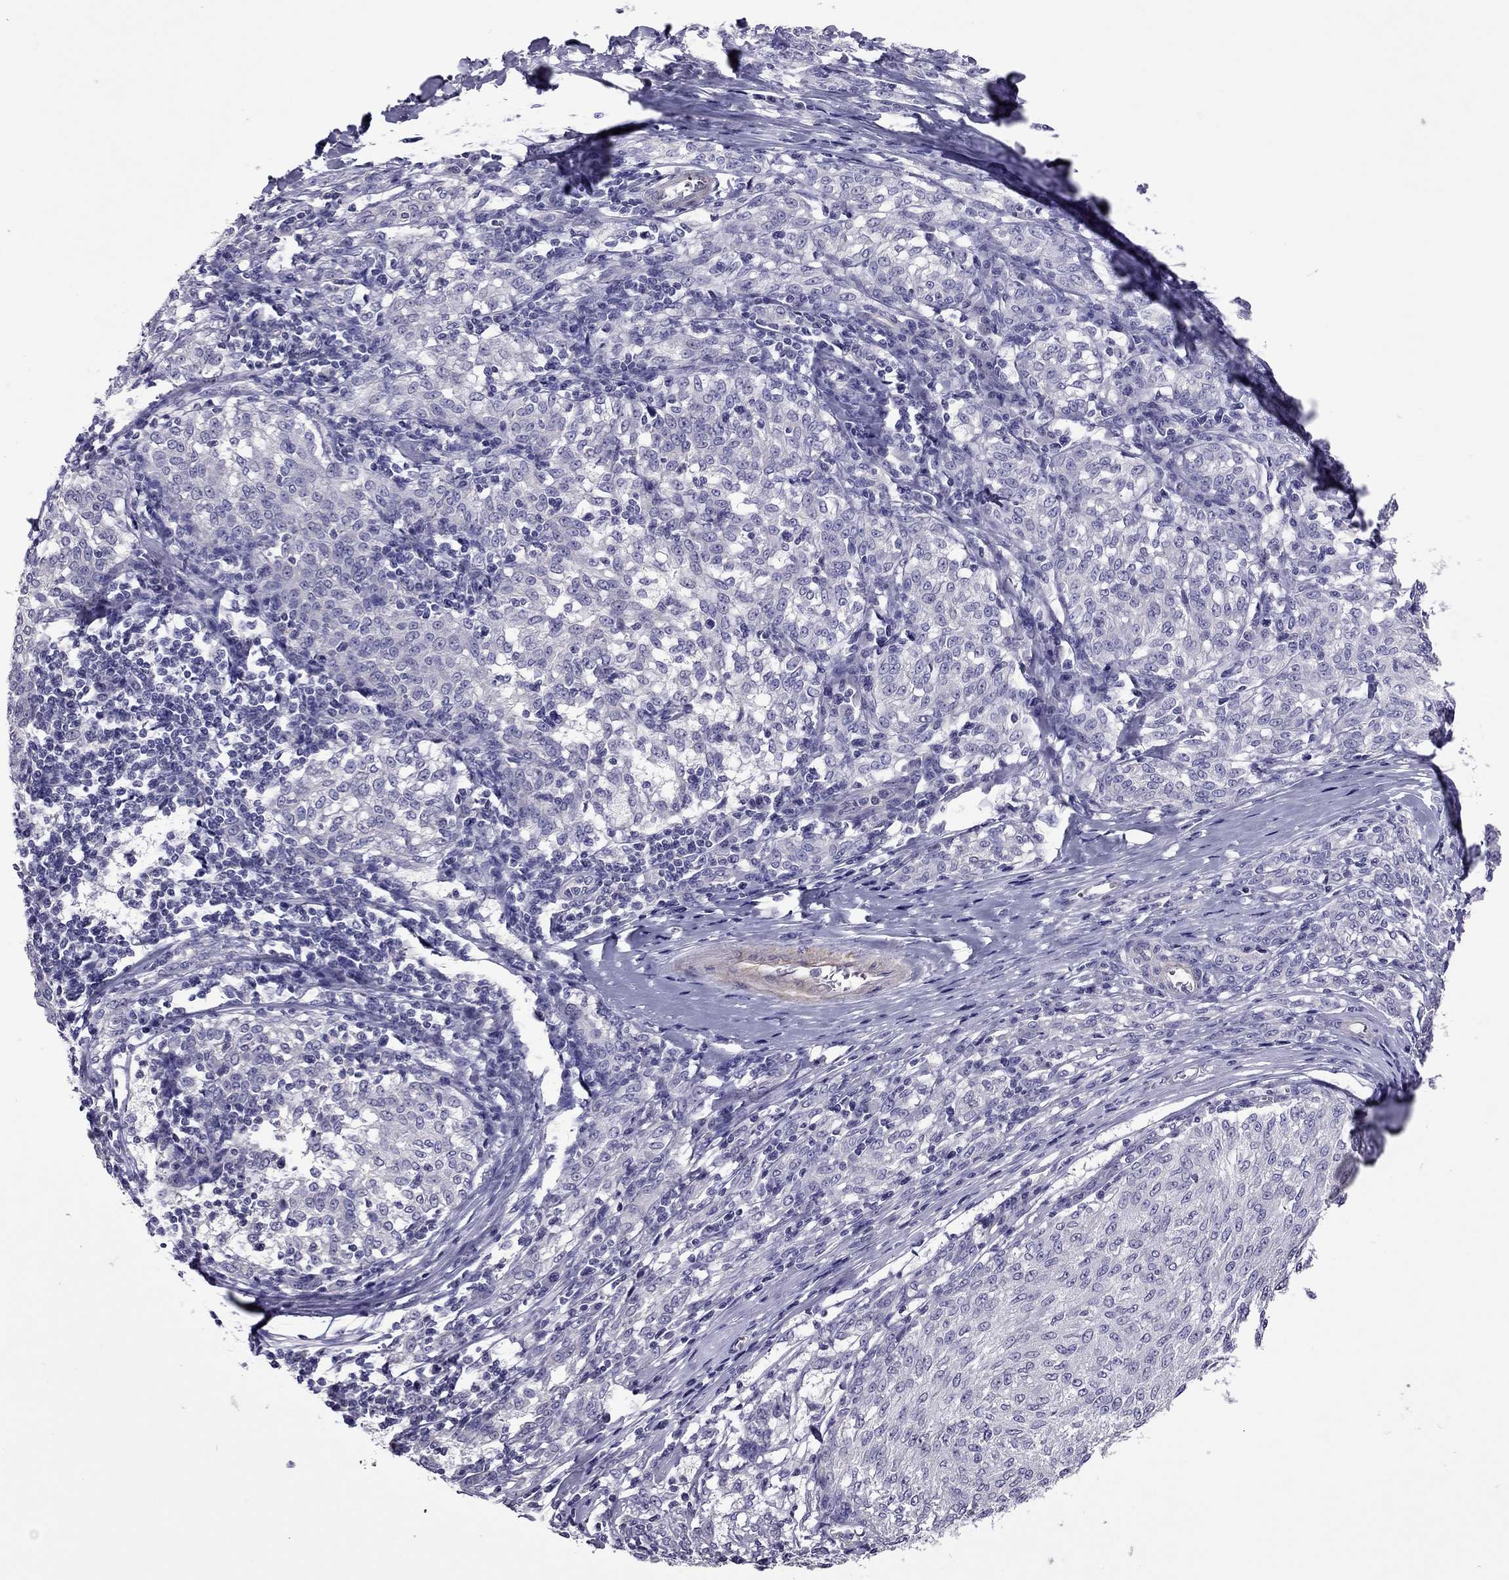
{"staining": {"intensity": "negative", "quantity": "none", "location": "none"}, "tissue": "melanoma", "cell_type": "Tumor cells", "image_type": "cancer", "snomed": [{"axis": "morphology", "description": "Malignant melanoma, NOS"}, {"axis": "topography", "description": "Skin"}], "caption": "DAB immunohistochemical staining of human melanoma demonstrates no significant expression in tumor cells.", "gene": "SLC16A8", "patient": {"sex": "female", "age": 72}}